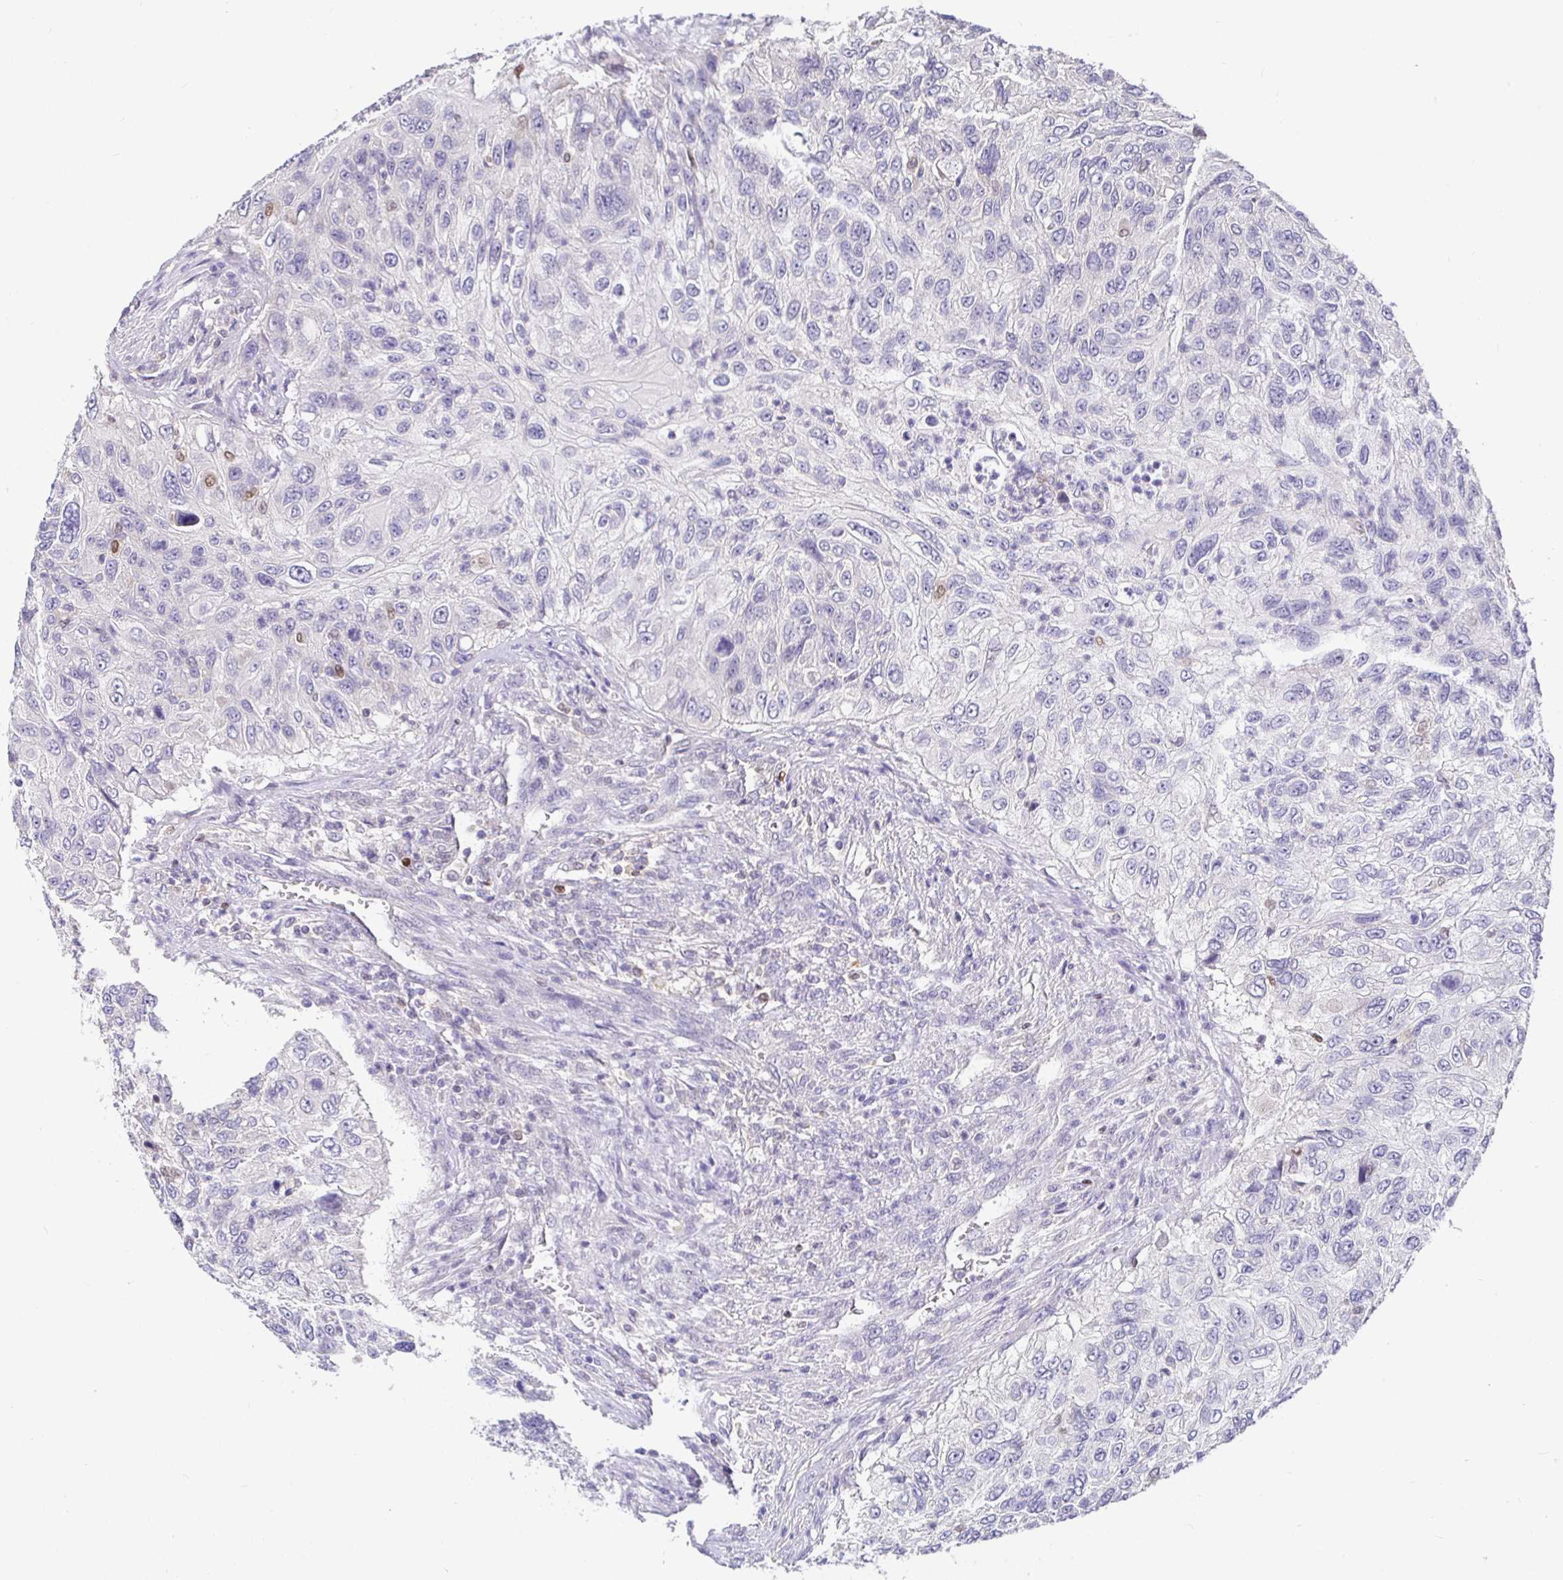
{"staining": {"intensity": "negative", "quantity": "none", "location": "none"}, "tissue": "urothelial cancer", "cell_type": "Tumor cells", "image_type": "cancer", "snomed": [{"axis": "morphology", "description": "Urothelial carcinoma, High grade"}, {"axis": "topography", "description": "Urinary bladder"}], "caption": "There is no significant expression in tumor cells of urothelial cancer. Nuclei are stained in blue.", "gene": "SATB1", "patient": {"sex": "female", "age": 60}}